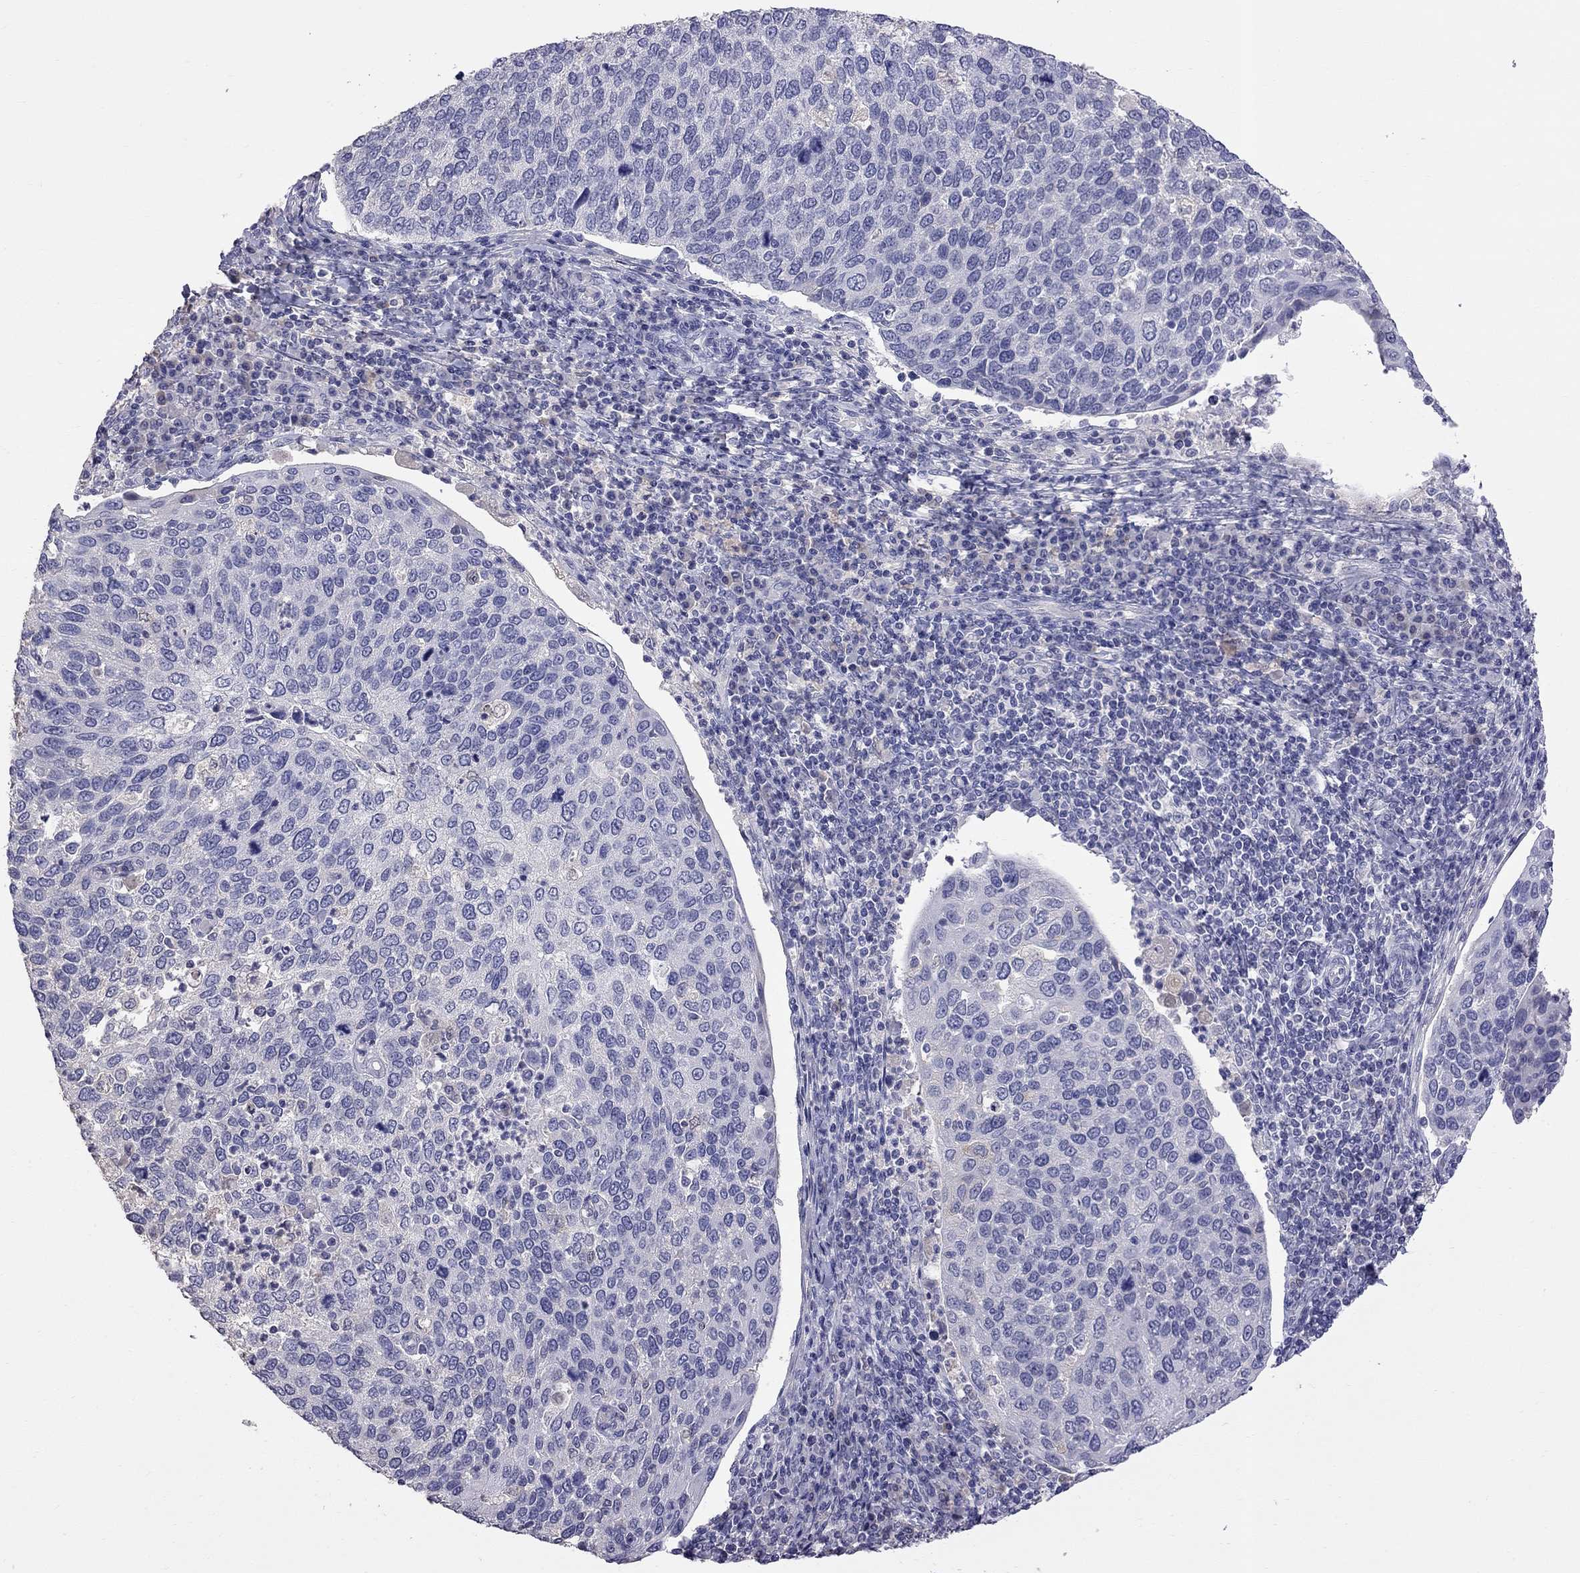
{"staining": {"intensity": "negative", "quantity": "none", "location": "none"}, "tissue": "cervical cancer", "cell_type": "Tumor cells", "image_type": "cancer", "snomed": [{"axis": "morphology", "description": "Squamous cell carcinoma, NOS"}, {"axis": "topography", "description": "Cervix"}], "caption": "High power microscopy photomicrograph of an immunohistochemistry image of cervical squamous cell carcinoma, revealing no significant staining in tumor cells. (Stains: DAB (3,3'-diaminobenzidine) immunohistochemistry with hematoxylin counter stain, Microscopy: brightfield microscopy at high magnification).", "gene": "CFAP91", "patient": {"sex": "female", "age": 54}}